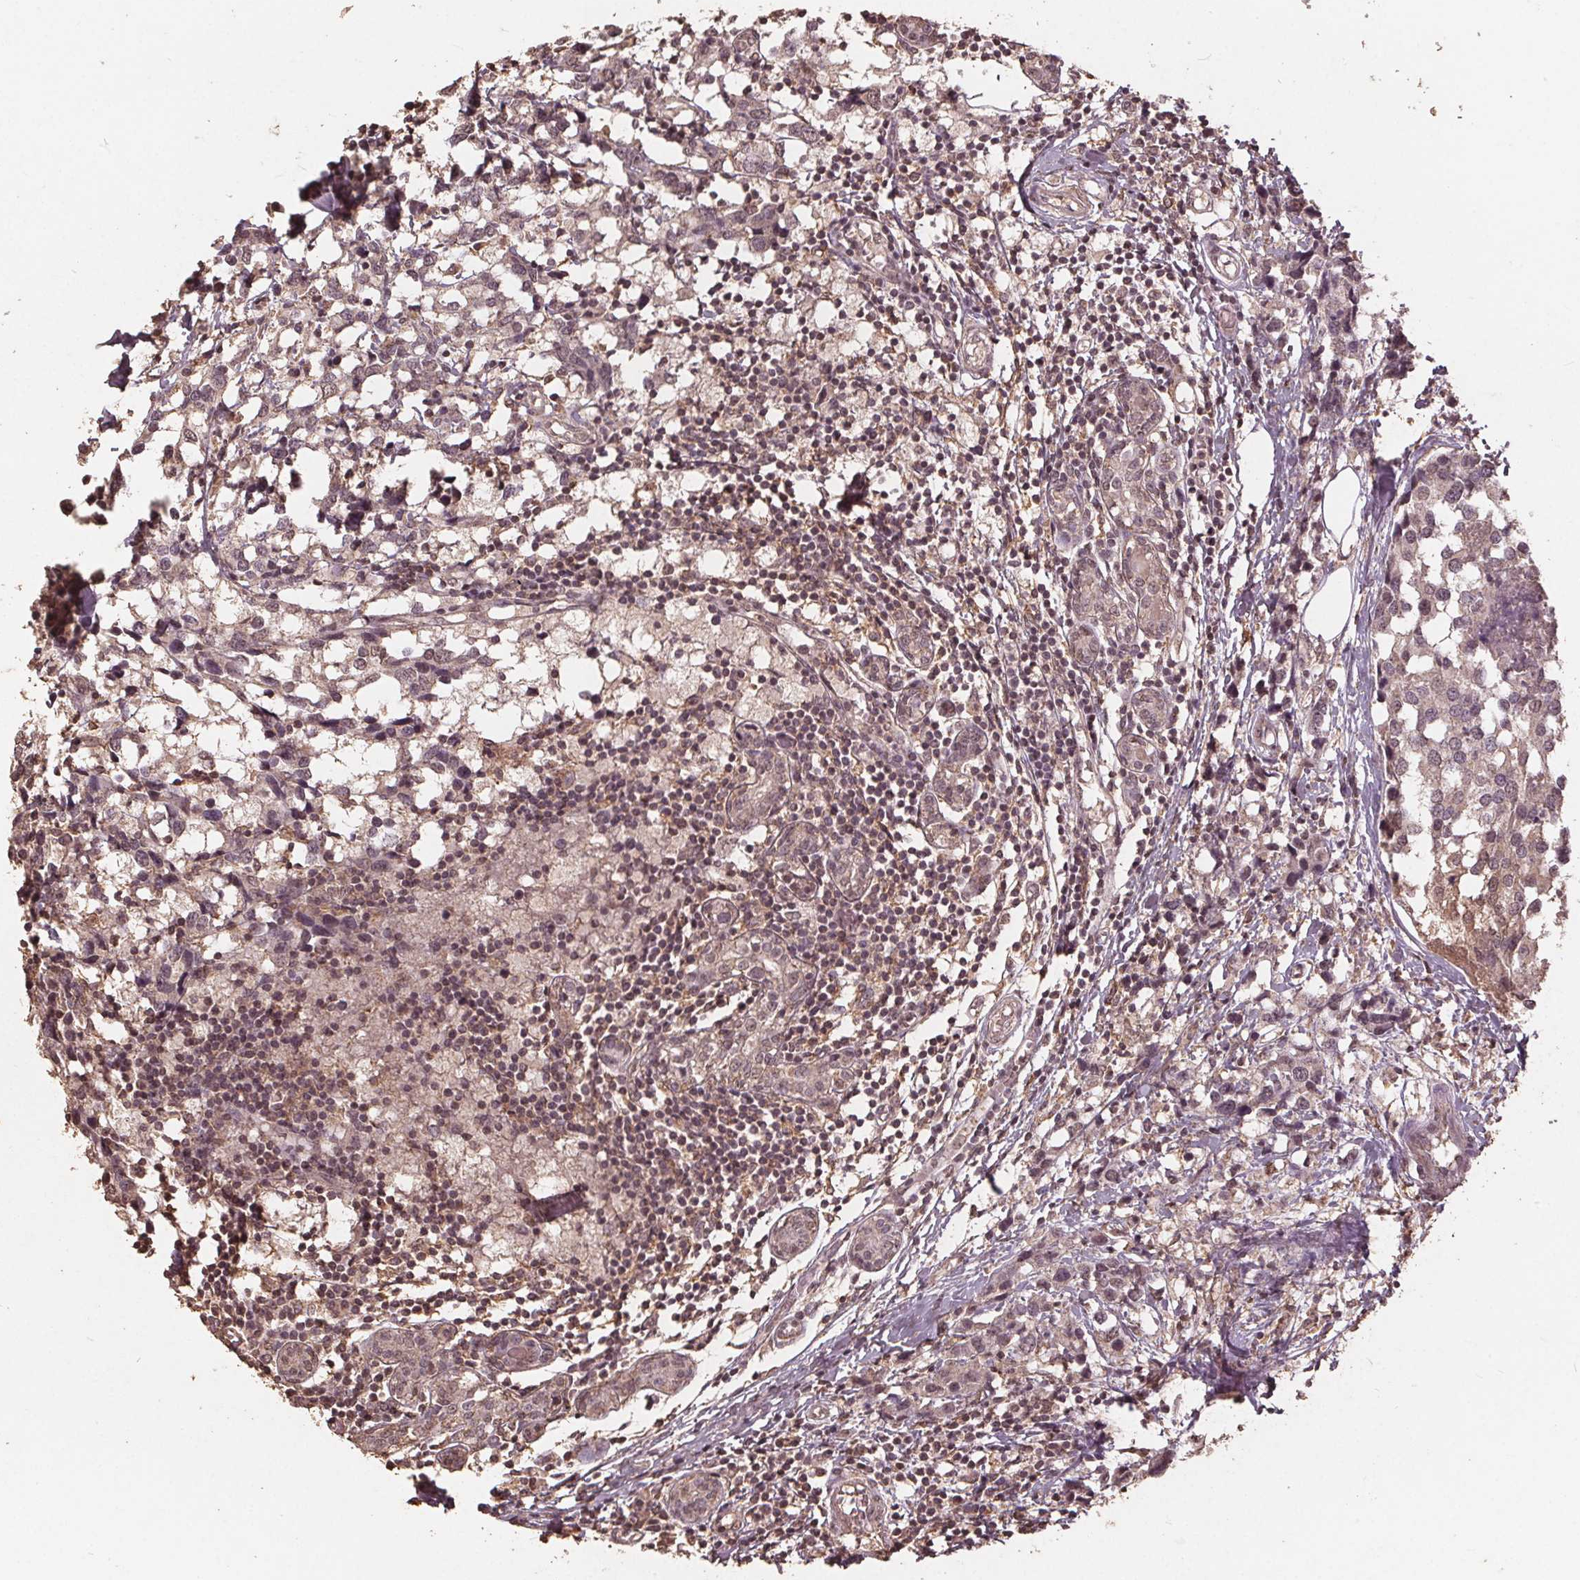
{"staining": {"intensity": "weak", "quantity": "<25%", "location": "nuclear"}, "tissue": "breast cancer", "cell_type": "Tumor cells", "image_type": "cancer", "snomed": [{"axis": "morphology", "description": "Lobular carcinoma"}, {"axis": "topography", "description": "Breast"}], "caption": "Human breast lobular carcinoma stained for a protein using immunohistochemistry (IHC) displays no staining in tumor cells.", "gene": "DSG3", "patient": {"sex": "female", "age": 59}}